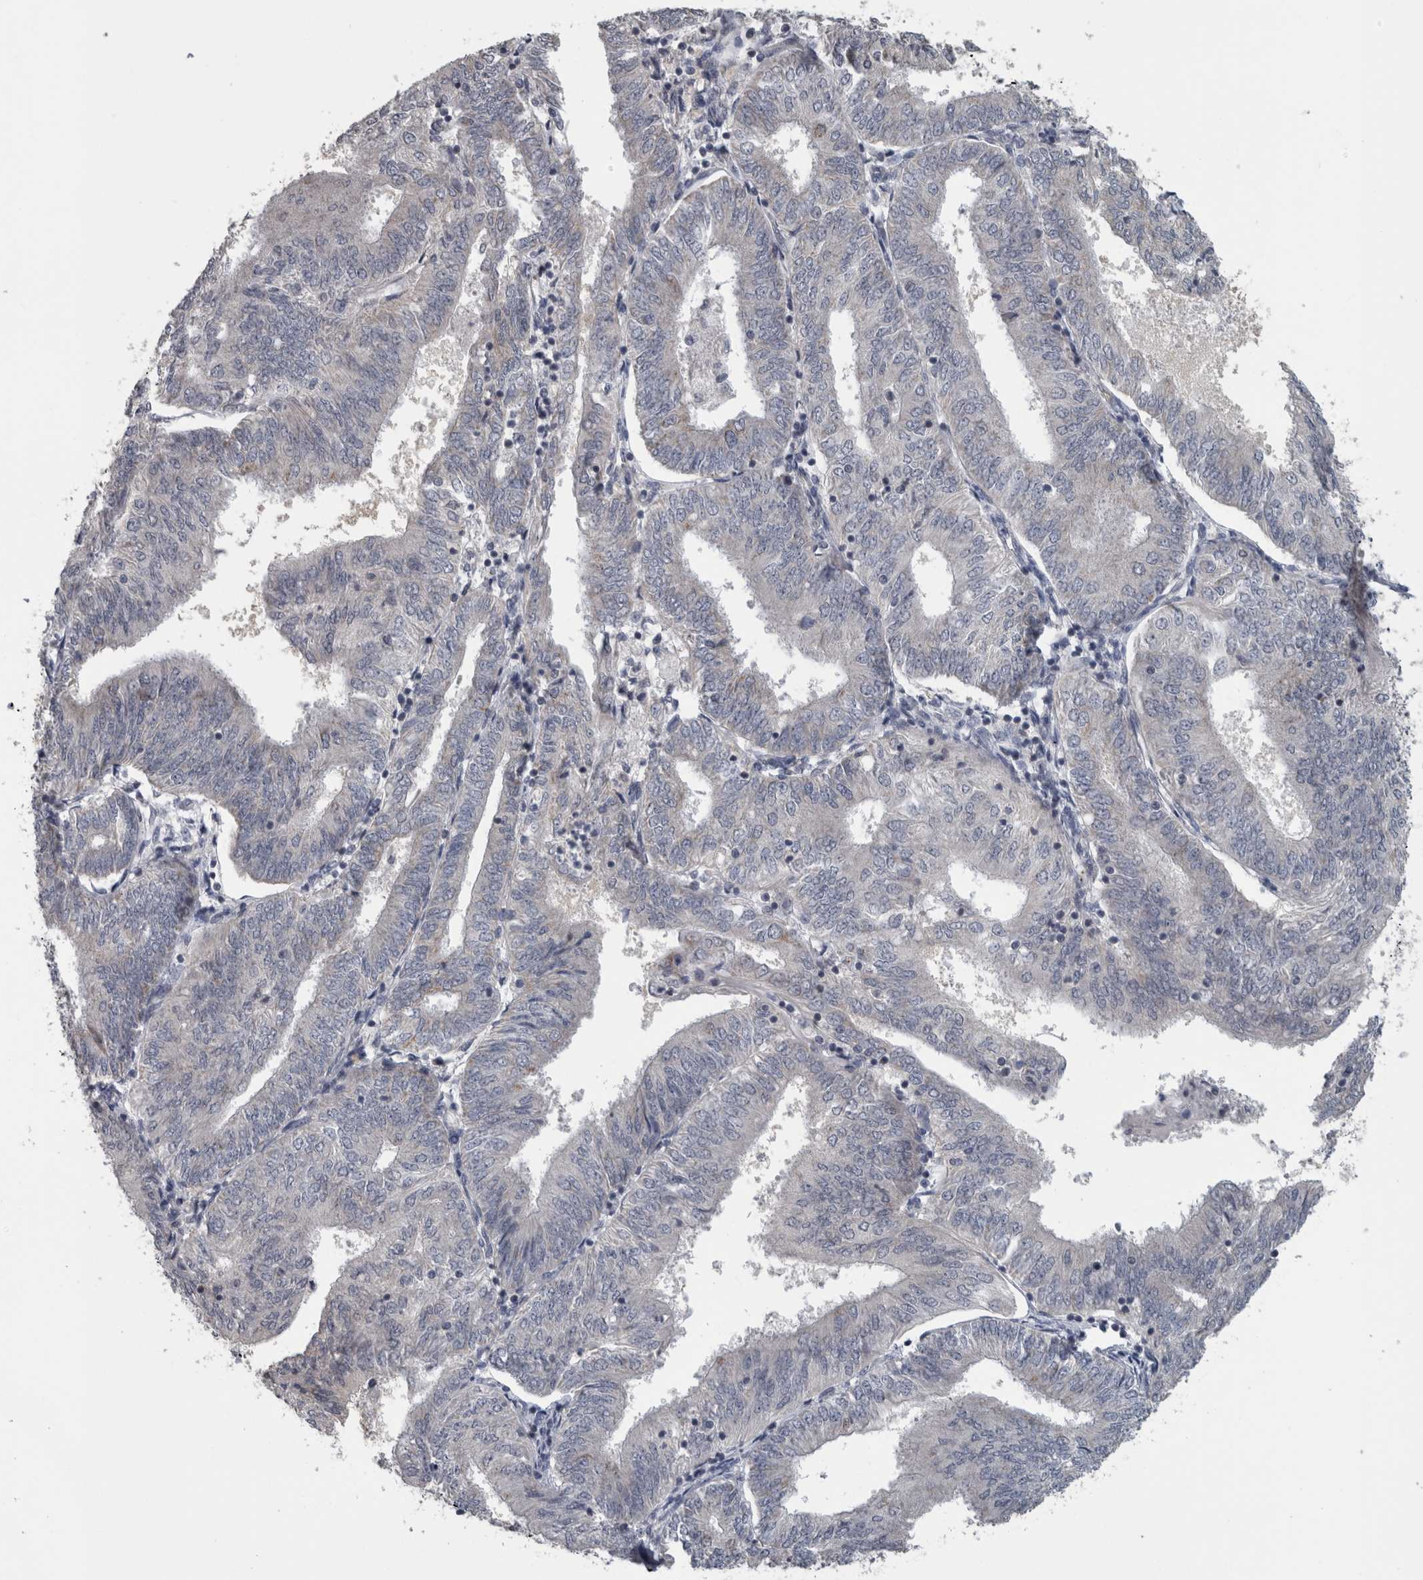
{"staining": {"intensity": "negative", "quantity": "none", "location": "none"}, "tissue": "endometrial cancer", "cell_type": "Tumor cells", "image_type": "cancer", "snomed": [{"axis": "morphology", "description": "Adenocarcinoma, NOS"}, {"axis": "topography", "description": "Endometrium"}], "caption": "The micrograph reveals no staining of tumor cells in endometrial cancer (adenocarcinoma).", "gene": "OR2K2", "patient": {"sex": "female", "age": 58}}